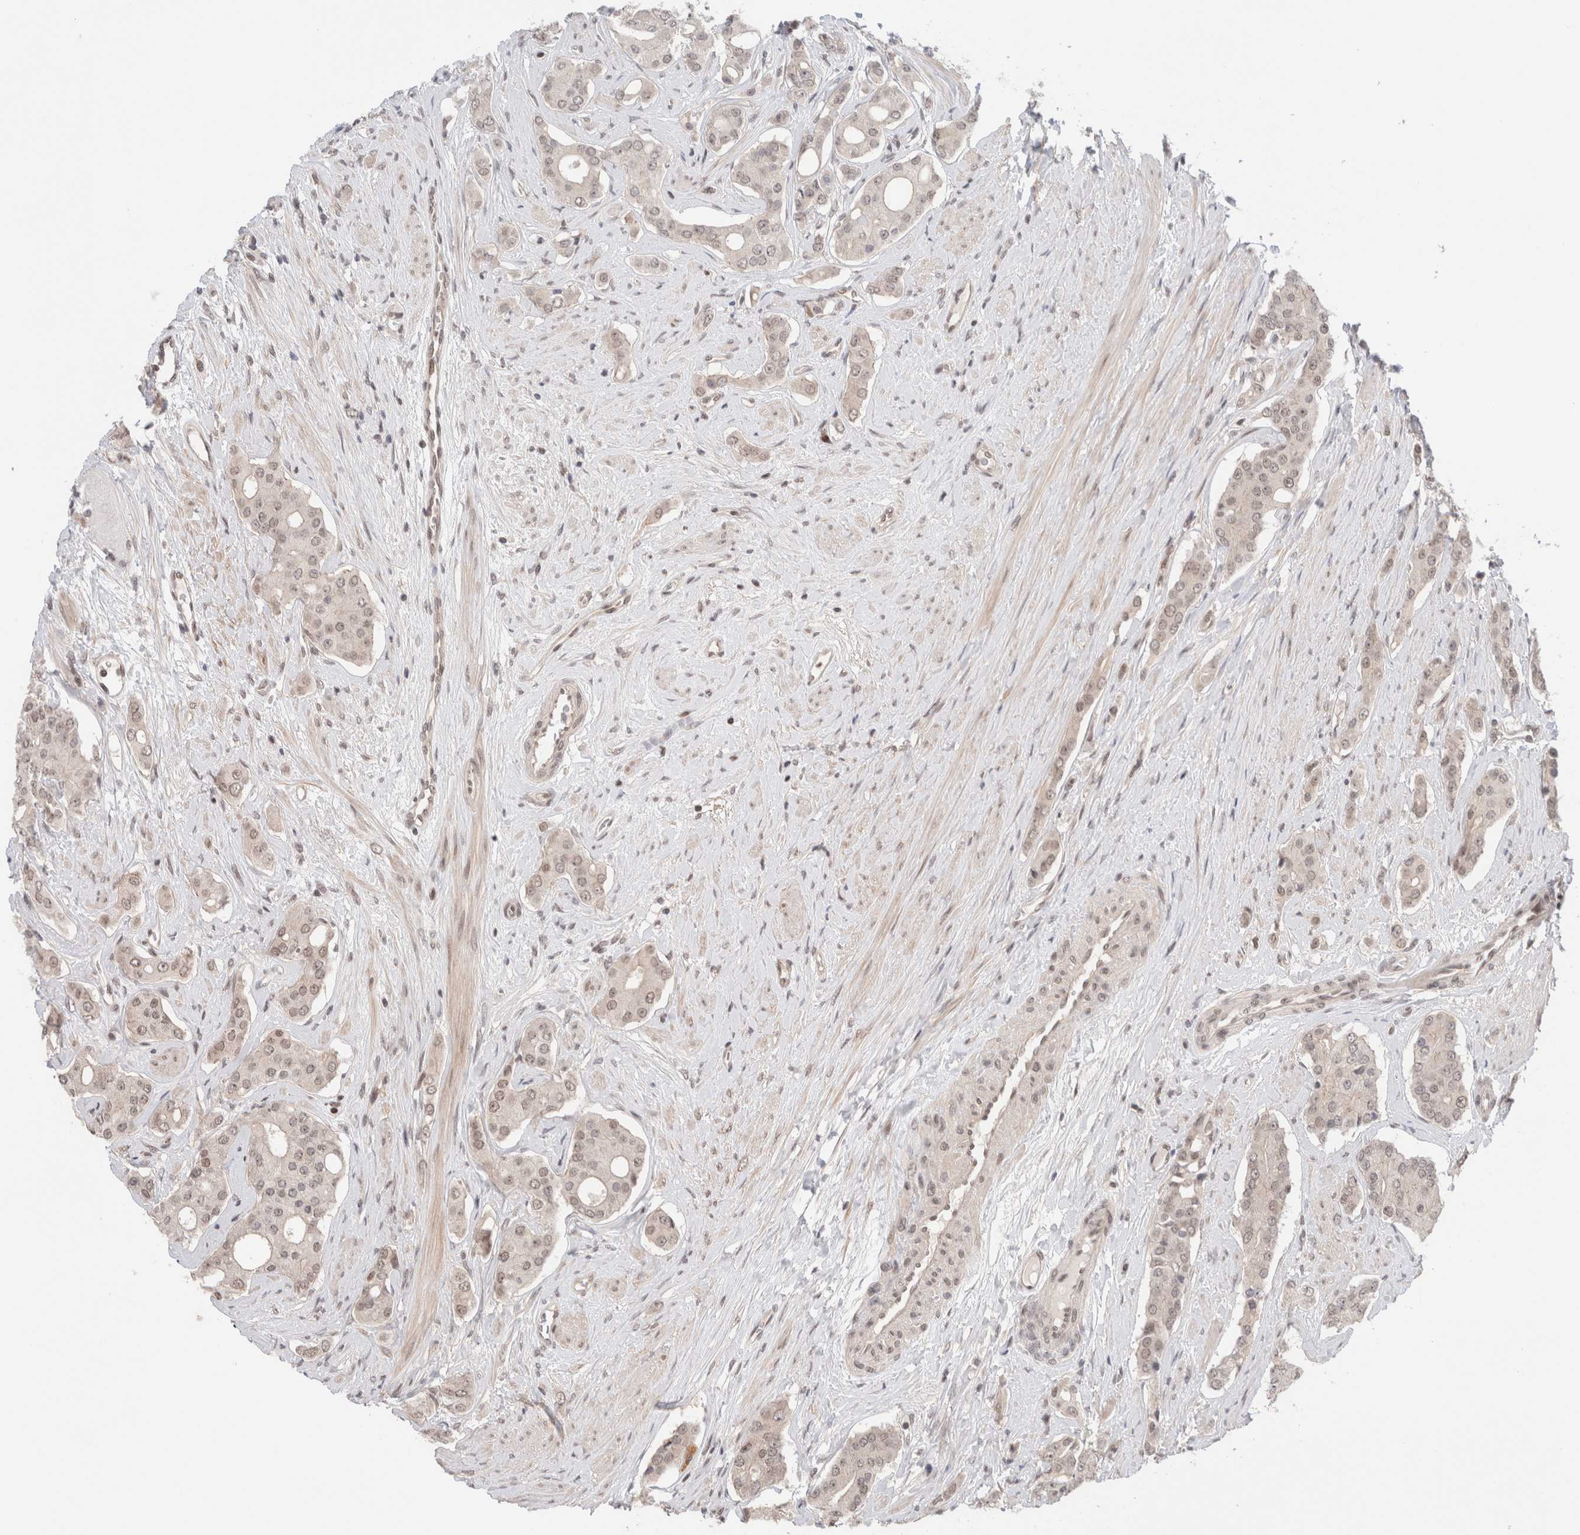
{"staining": {"intensity": "weak", "quantity": ">75%", "location": "nuclear"}, "tissue": "prostate cancer", "cell_type": "Tumor cells", "image_type": "cancer", "snomed": [{"axis": "morphology", "description": "Adenocarcinoma, High grade"}, {"axis": "topography", "description": "Prostate"}], "caption": "Immunohistochemical staining of human prostate cancer demonstrates weak nuclear protein positivity in about >75% of tumor cells.", "gene": "GATAD2A", "patient": {"sex": "male", "age": 71}}